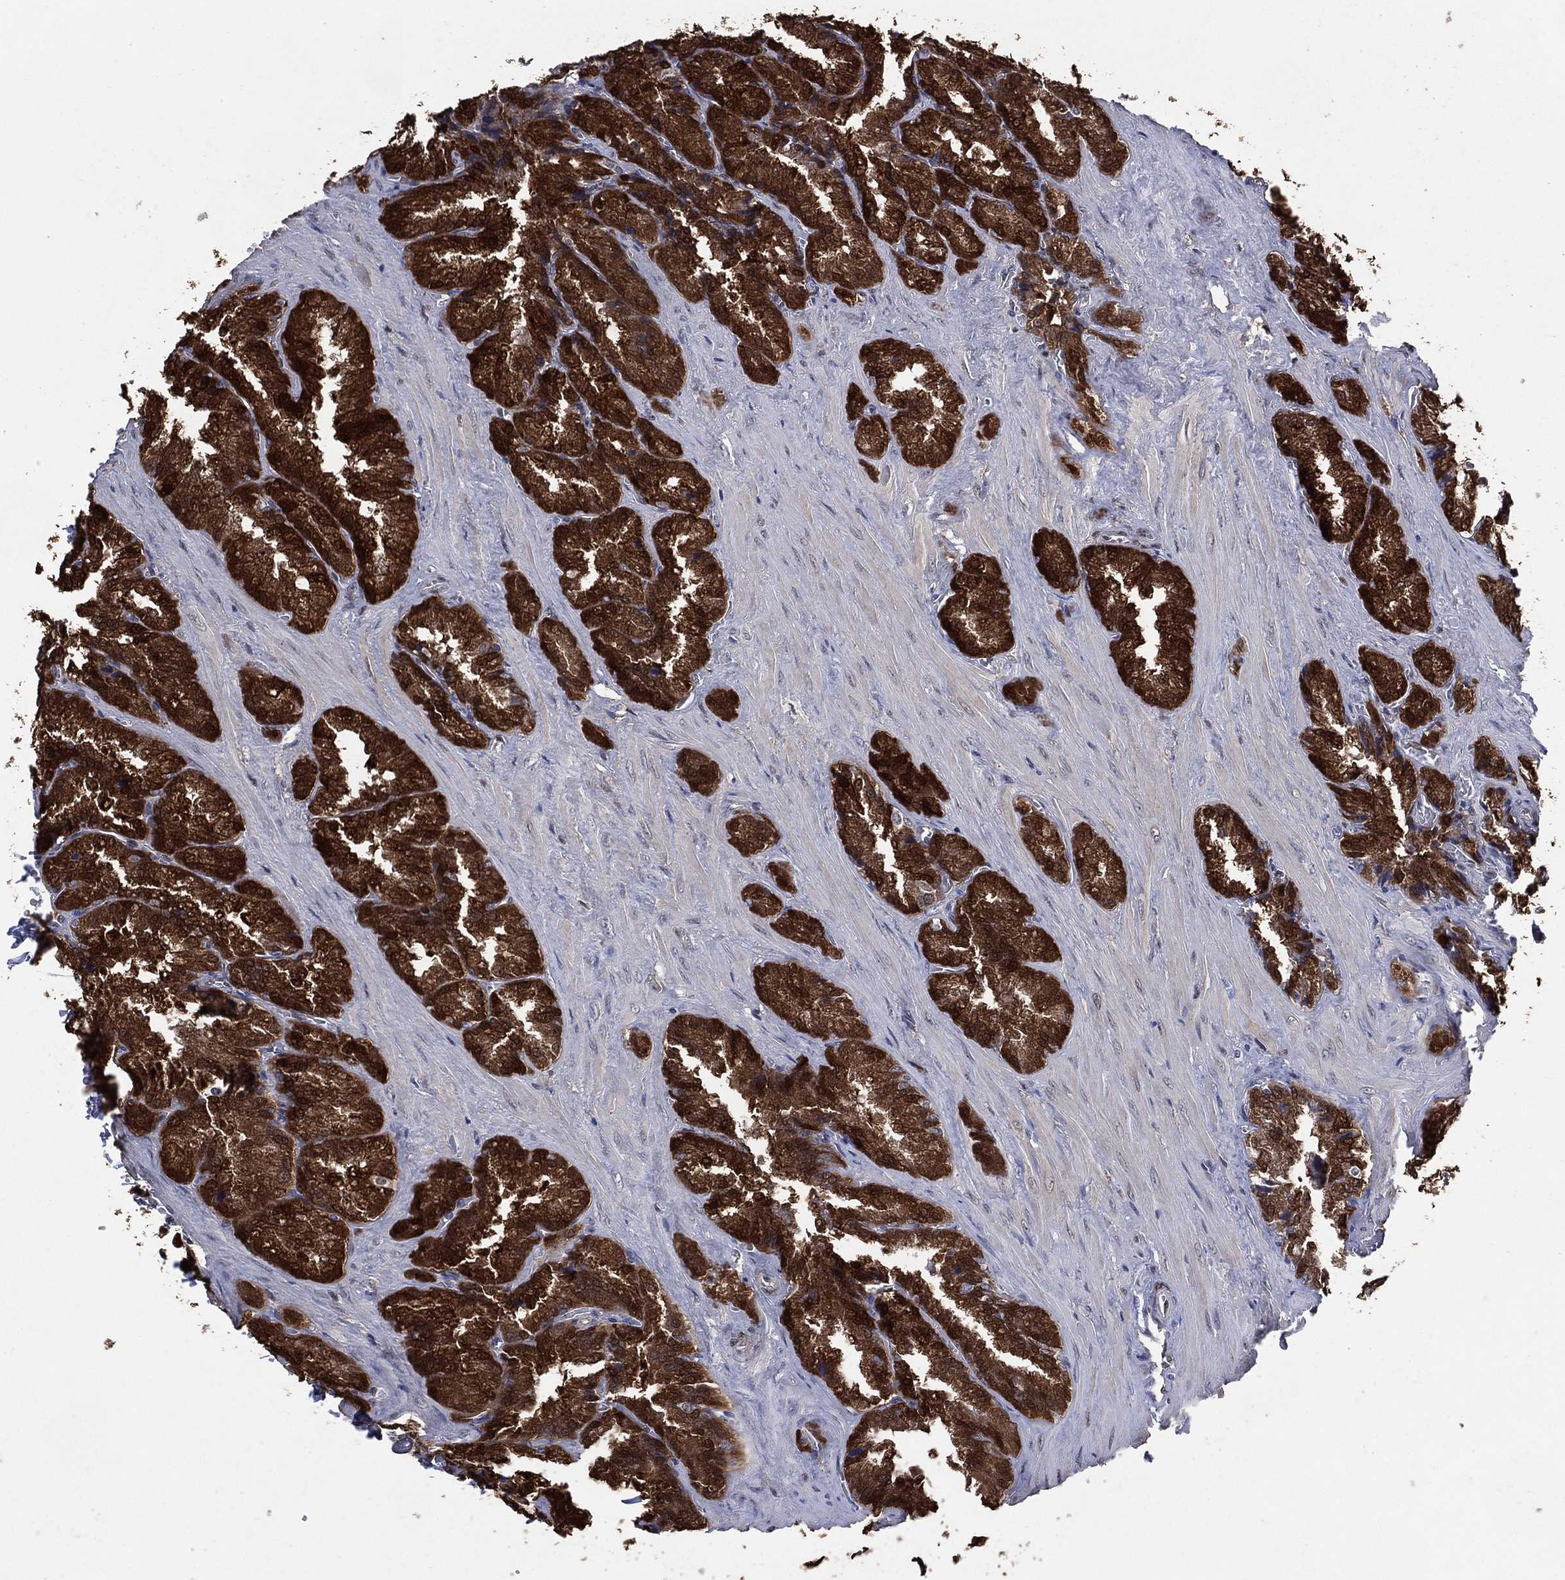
{"staining": {"intensity": "strong", "quantity": ">75%", "location": "cytoplasmic/membranous"}, "tissue": "seminal vesicle", "cell_type": "Glandular cells", "image_type": "normal", "snomed": [{"axis": "morphology", "description": "Normal tissue, NOS"}, {"axis": "topography", "description": "Seminal veicle"}], "caption": "Immunohistochemical staining of normal seminal vesicle reveals >75% levels of strong cytoplasmic/membranous protein expression in about >75% of glandular cells. The protein of interest is shown in brown color, while the nuclei are stained blue.", "gene": "AK1", "patient": {"sex": "male", "age": 37}}